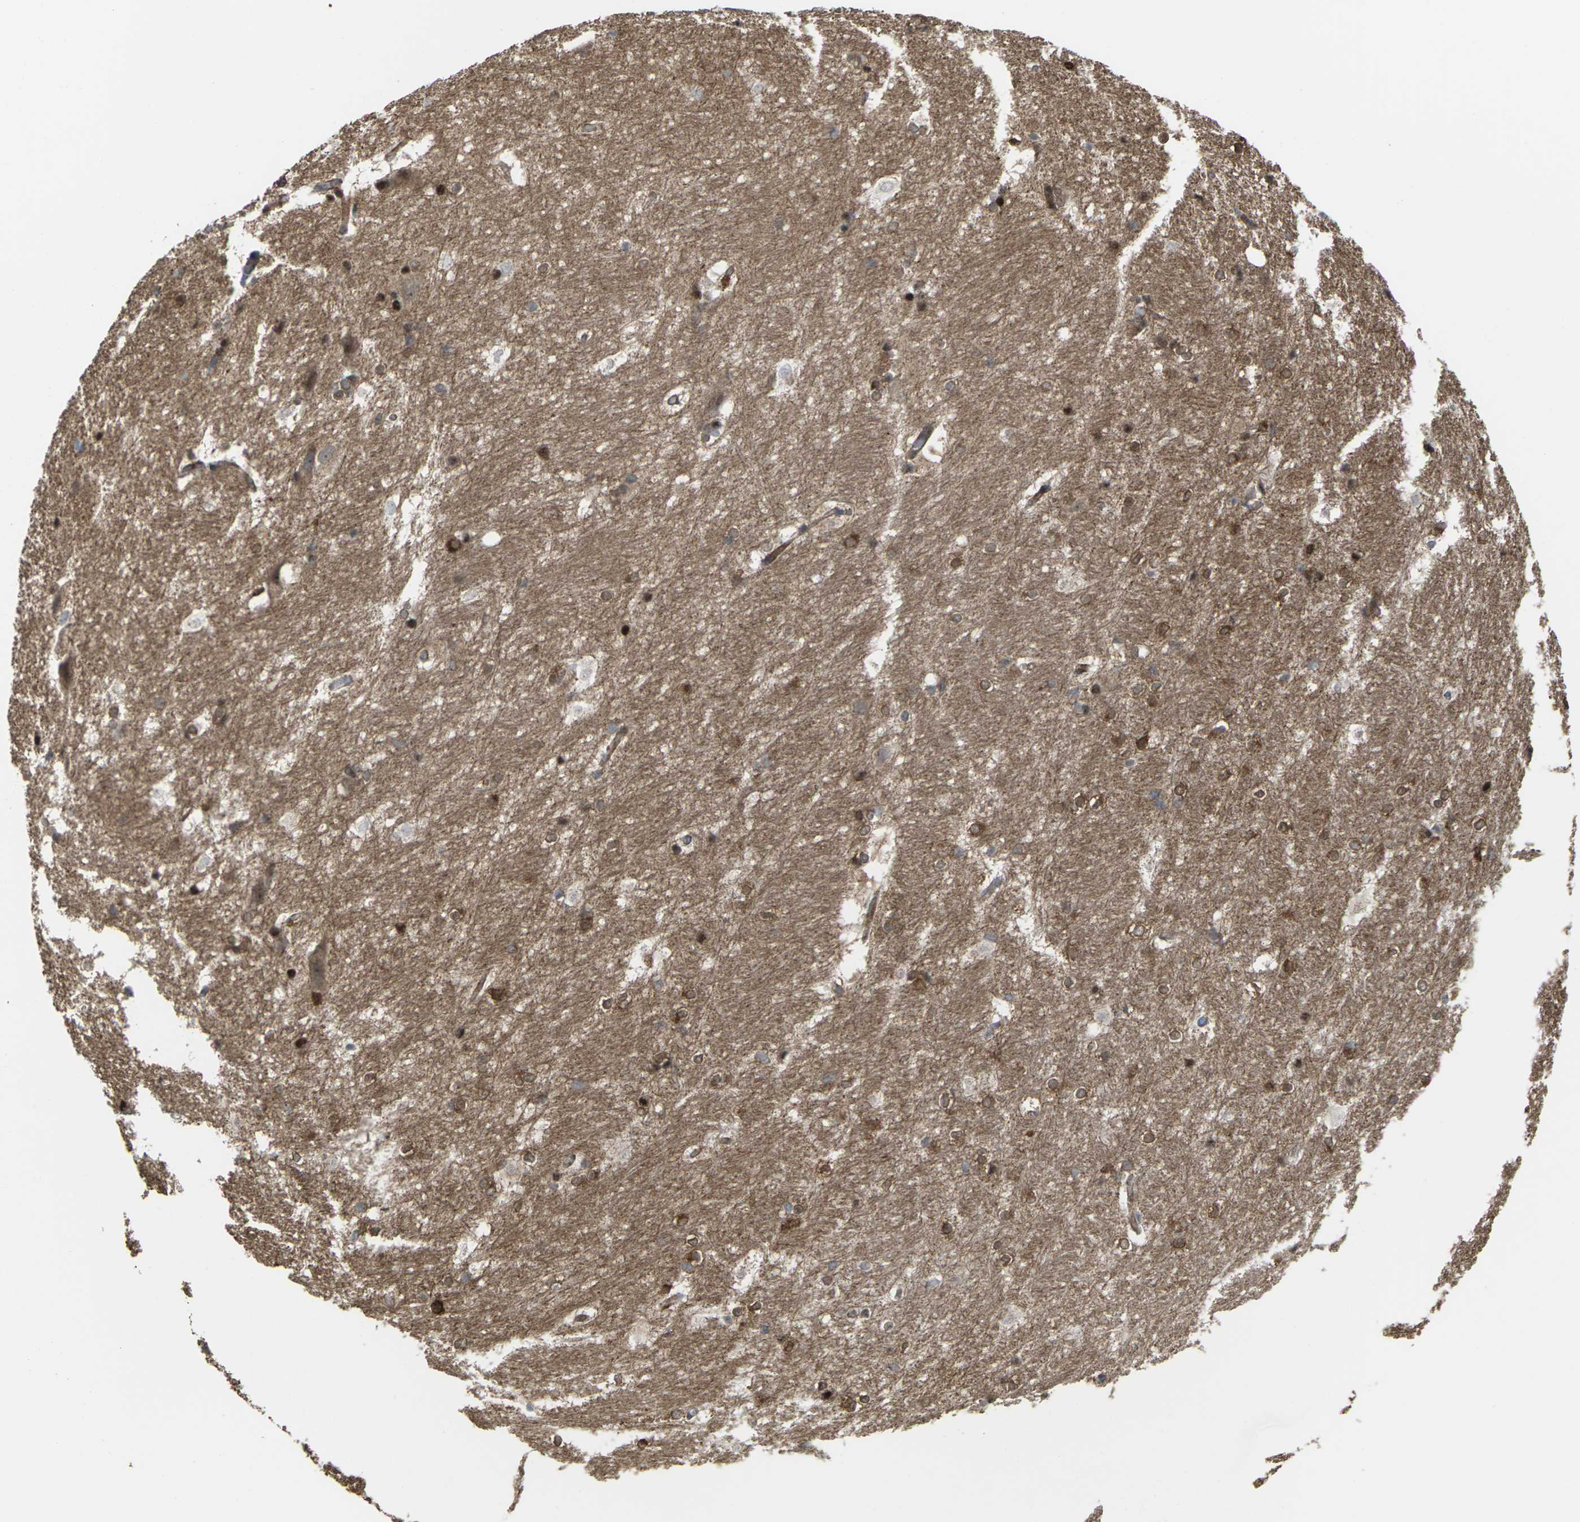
{"staining": {"intensity": "moderate", "quantity": ">75%", "location": "cytoplasmic/membranous,nuclear"}, "tissue": "hippocampus", "cell_type": "Glial cells", "image_type": "normal", "snomed": [{"axis": "morphology", "description": "Normal tissue, NOS"}, {"axis": "topography", "description": "Hippocampus"}], "caption": "Protein expression analysis of normal human hippocampus reveals moderate cytoplasmic/membranous,nuclear expression in approximately >75% of glial cells. The protein of interest is shown in brown color, while the nuclei are stained blue.", "gene": "ROBO1", "patient": {"sex": "female", "age": 19}}